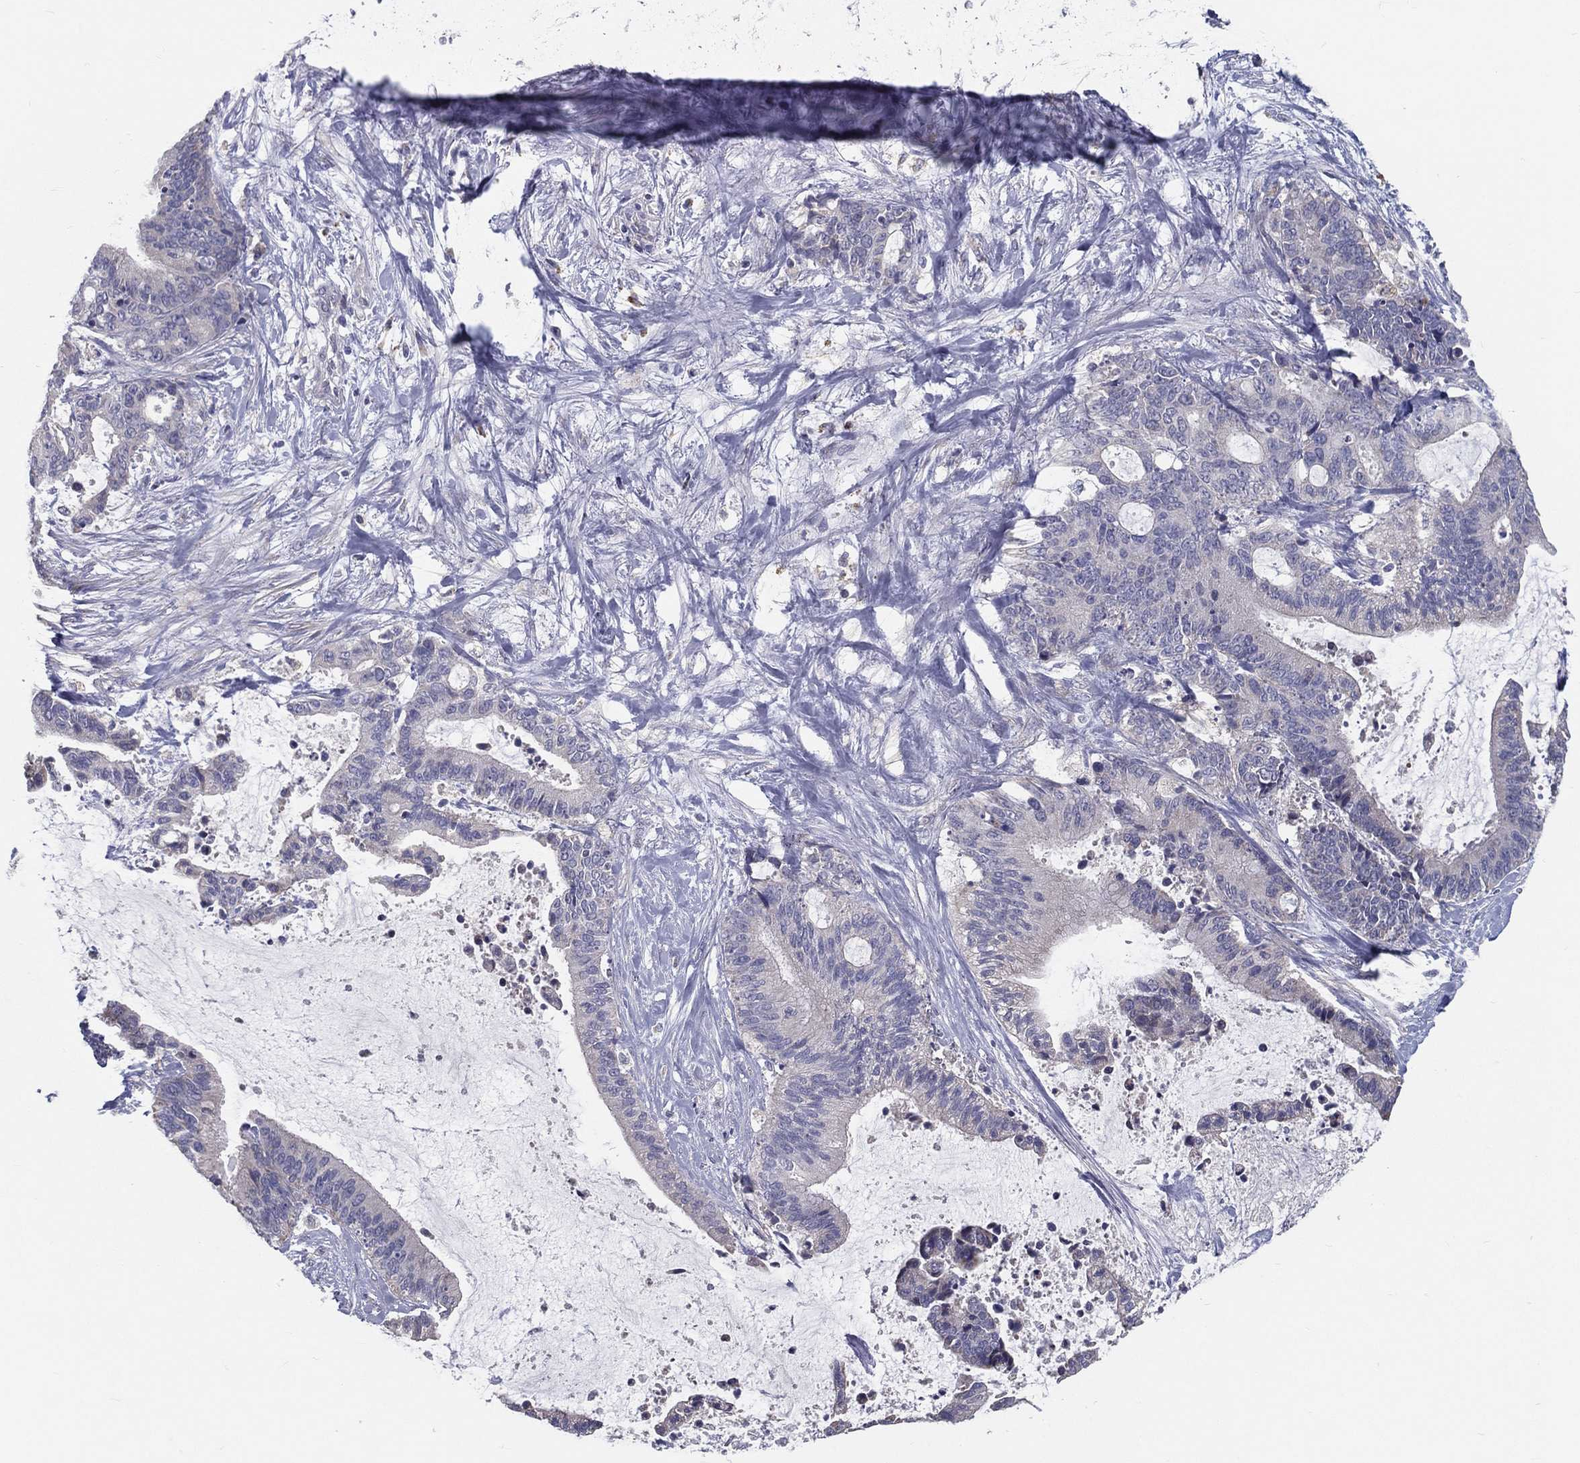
{"staining": {"intensity": "negative", "quantity": "none", "location": "none"}, "tissue": "liver cancer", "cell_type": "Tumor cells", "image_type": "cancer", "snomed": [{"axis": "morphology", "description": "Cholangiocarcinoma"}, {"axis": "topography", "description": "Liver"}], "caption": "Immunohistochemistry (IHC) of human cholangiocarcinoma (liver) reveals no positivity in tumor cells. (Stains: DAB immunohistochemistry (IHC) with hematoxylin counter stain, Microscopy: brightfield microscopy at high magnification).", "gene": "PCSK1", "patient": {"sex": "female", "age": 73}}